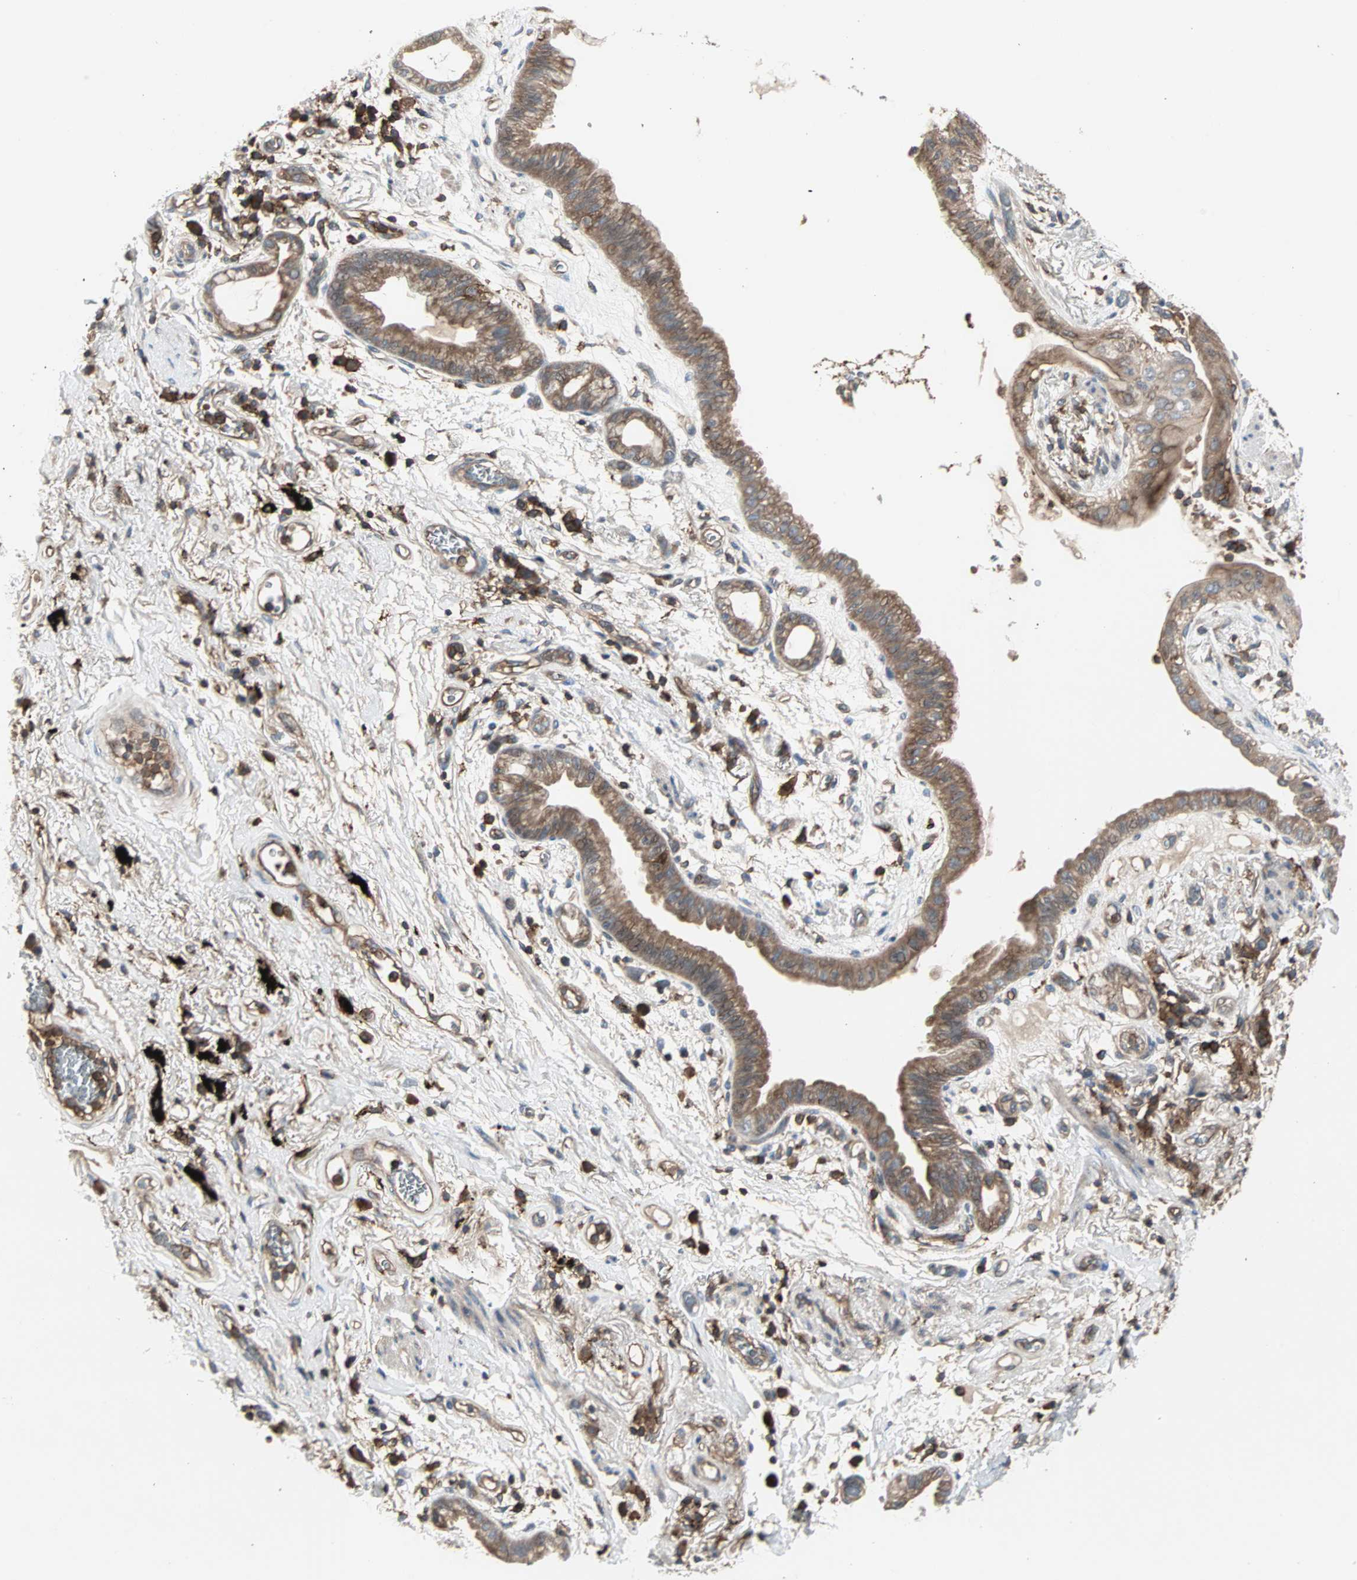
{"staining": {"intensity": "moderate", "quantity": ">75%", "location": "cytoplasmic/membranous"}, "tissue": "lung cancer", "cell_type": "Tumor cells", "image_type": "cancer", "snomed": [{"axis": "morphology", "description": "Adenocarcinoma, NOS"}, {"axis": "topography", "description": "Lung"}], "caption": "IHC of lung adenocarcinoma reveals medium levels of moderate cytoplasmic/membranous positivity in approximately >75% of tumor cells.", "gene": "GNAI2", "patient": {"sex": "female", "age": 70}}